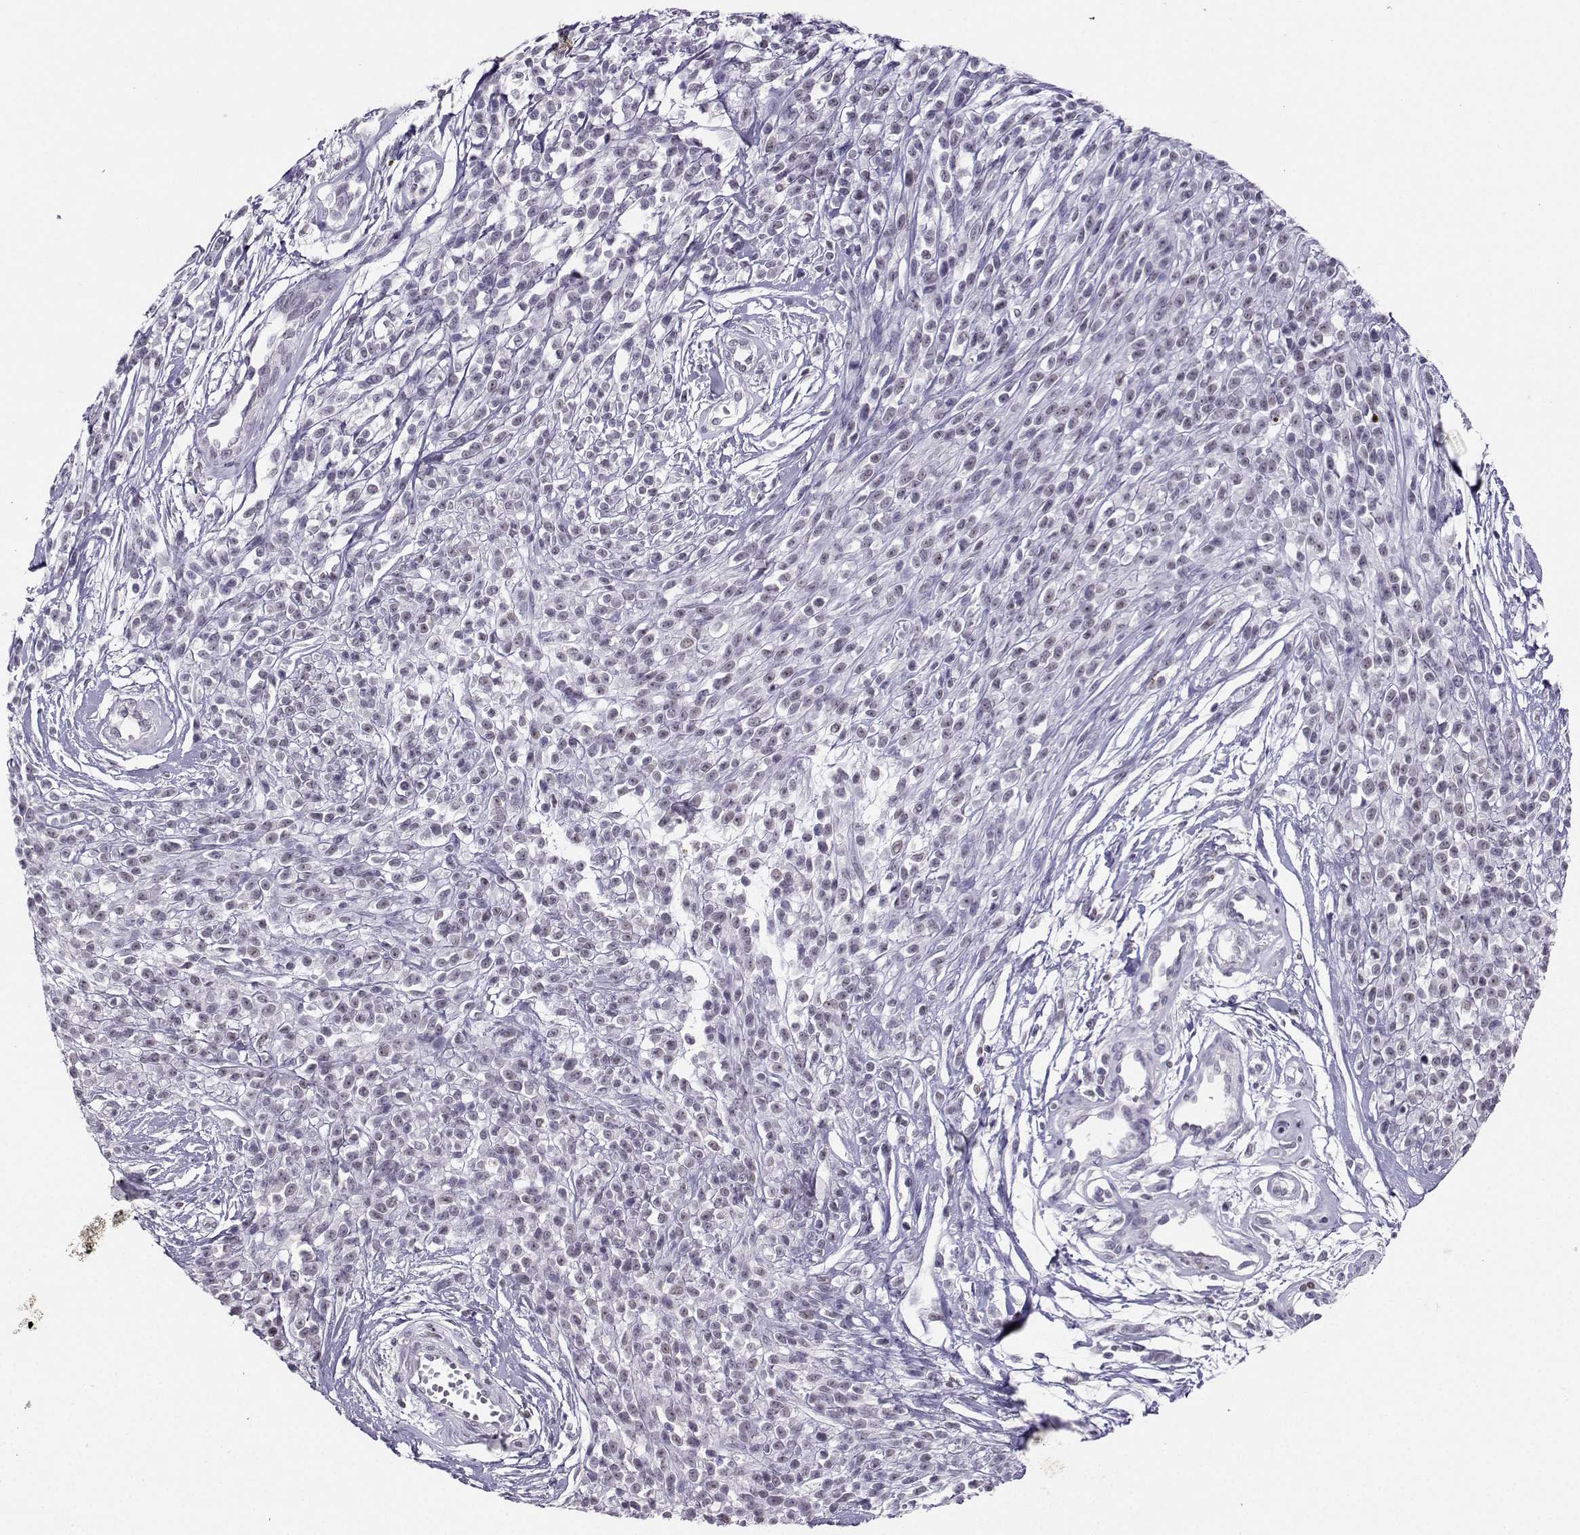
{"staining": {"intensity": "negative", "quantity": "none", "location": "none"}, "tissue": "melanoma", "cell_type": "Tumor cells", "image_type": "cancer", "snomed": [{"axis": "morphology", "description": "Malignant melanoma, NOS"}, {"axis": "topography", "description": "Skin"}, {"axis": "topography", "description": "Skin of trunk"}], "caption": "Immunohistochemistry photomicrograph of neoplastic tissue: human malignant melanoma stained with DAB reveals no significant protein staining in tumor cells.", "gene": "TEDC2", "patient": {"sex": "male", "age": 74}}